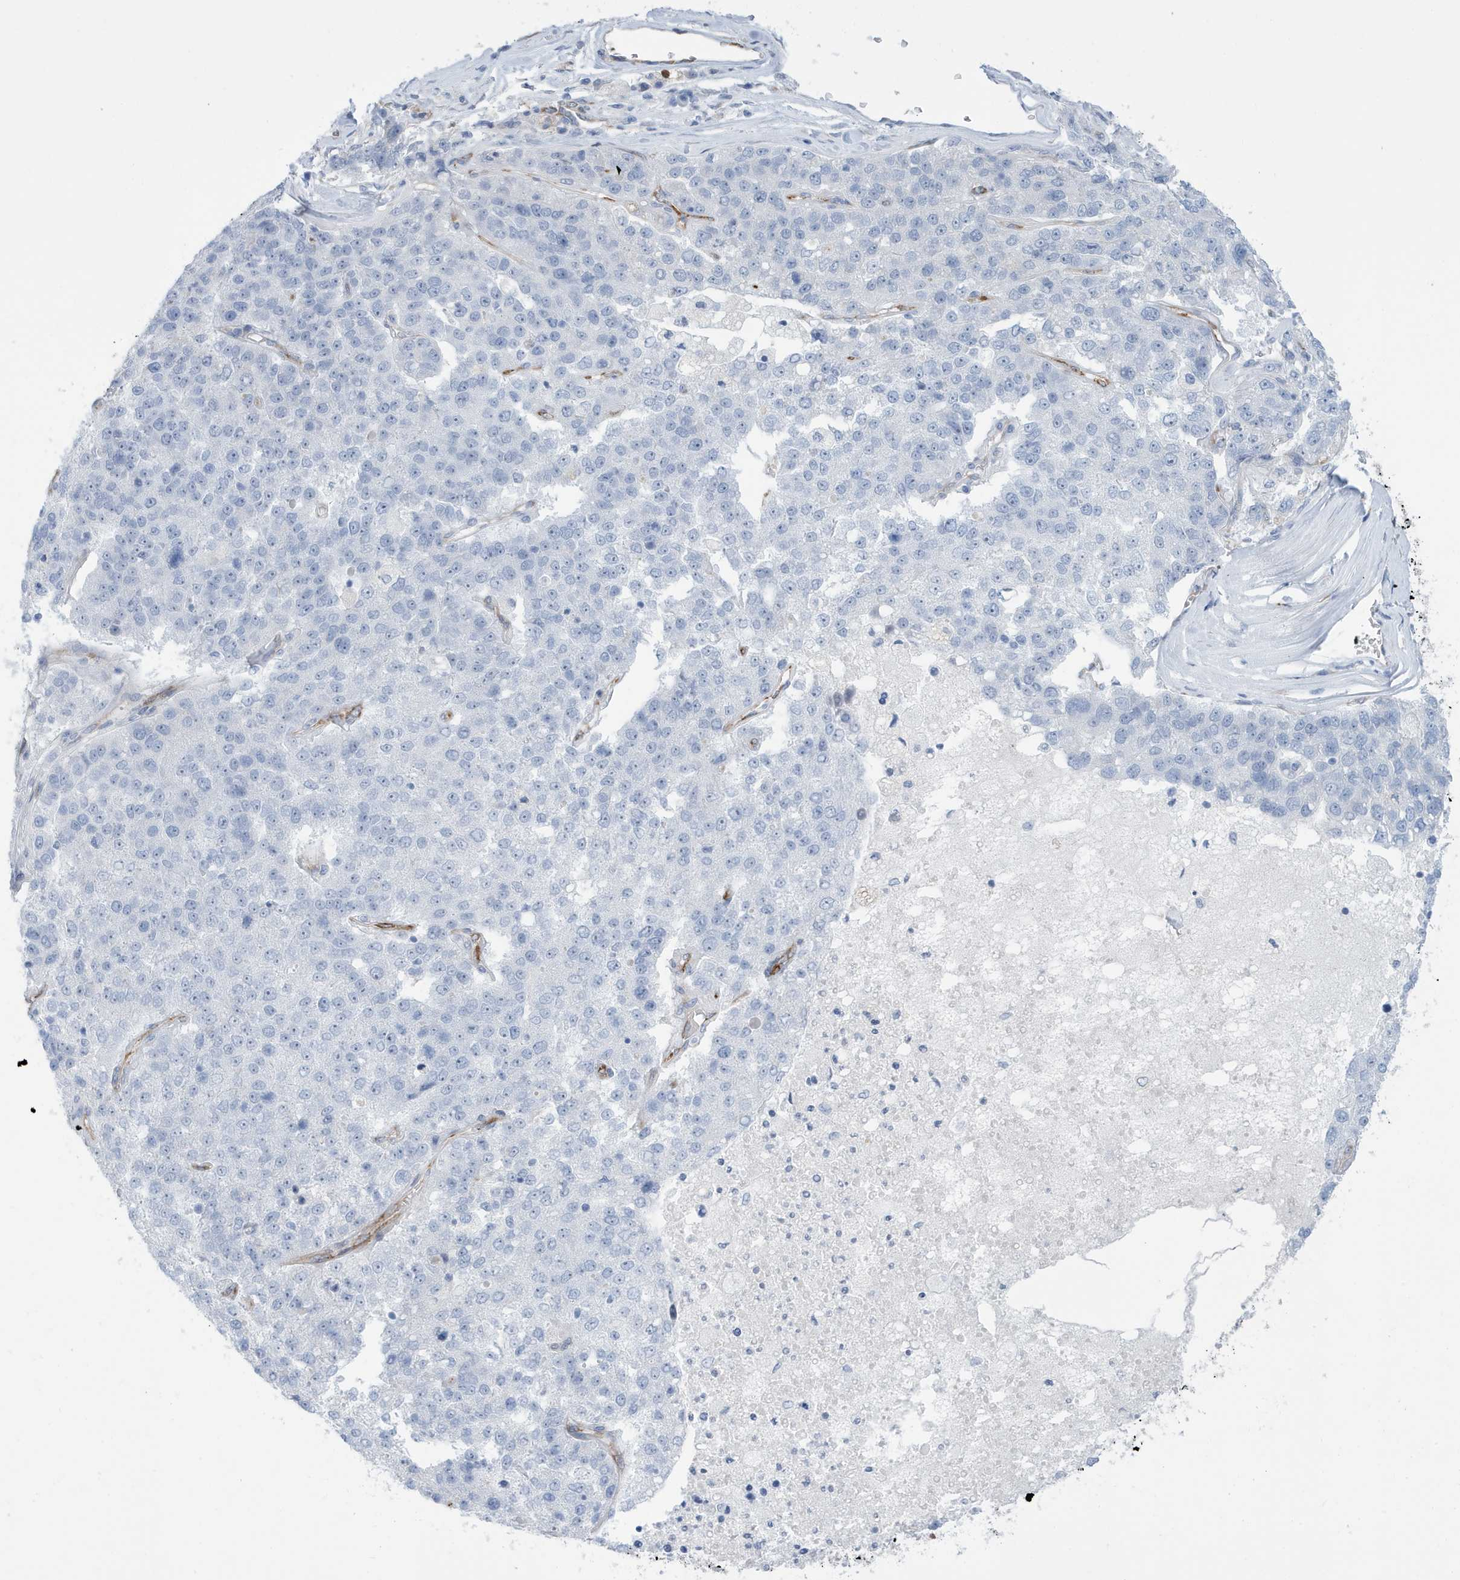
{"staining": {"intensity": "negative", "quantity": "none", "location": "none"}, "tissue": "pancreatic cancer", "cell_type": "Tumor cells", "image_type": "cancer", "snomed": [{"axis": "morphology", "description": "Adenocarcinoma, NOS"}, {"axis": "topography", "description": "Pancreas"}], "caption": "An immunohistochemistry micrograph of pancreatic cancer (adenocarcinoma) is shown. There is no staining in tumor cells of pancreatic cancer (adenocarcinoma). The staining is performed using DAB brown chromogen with nuclei counter-stained in using hematoxylin.", "gene": "SEMA3F", "patient": {"sex": "female", "age": 61}}